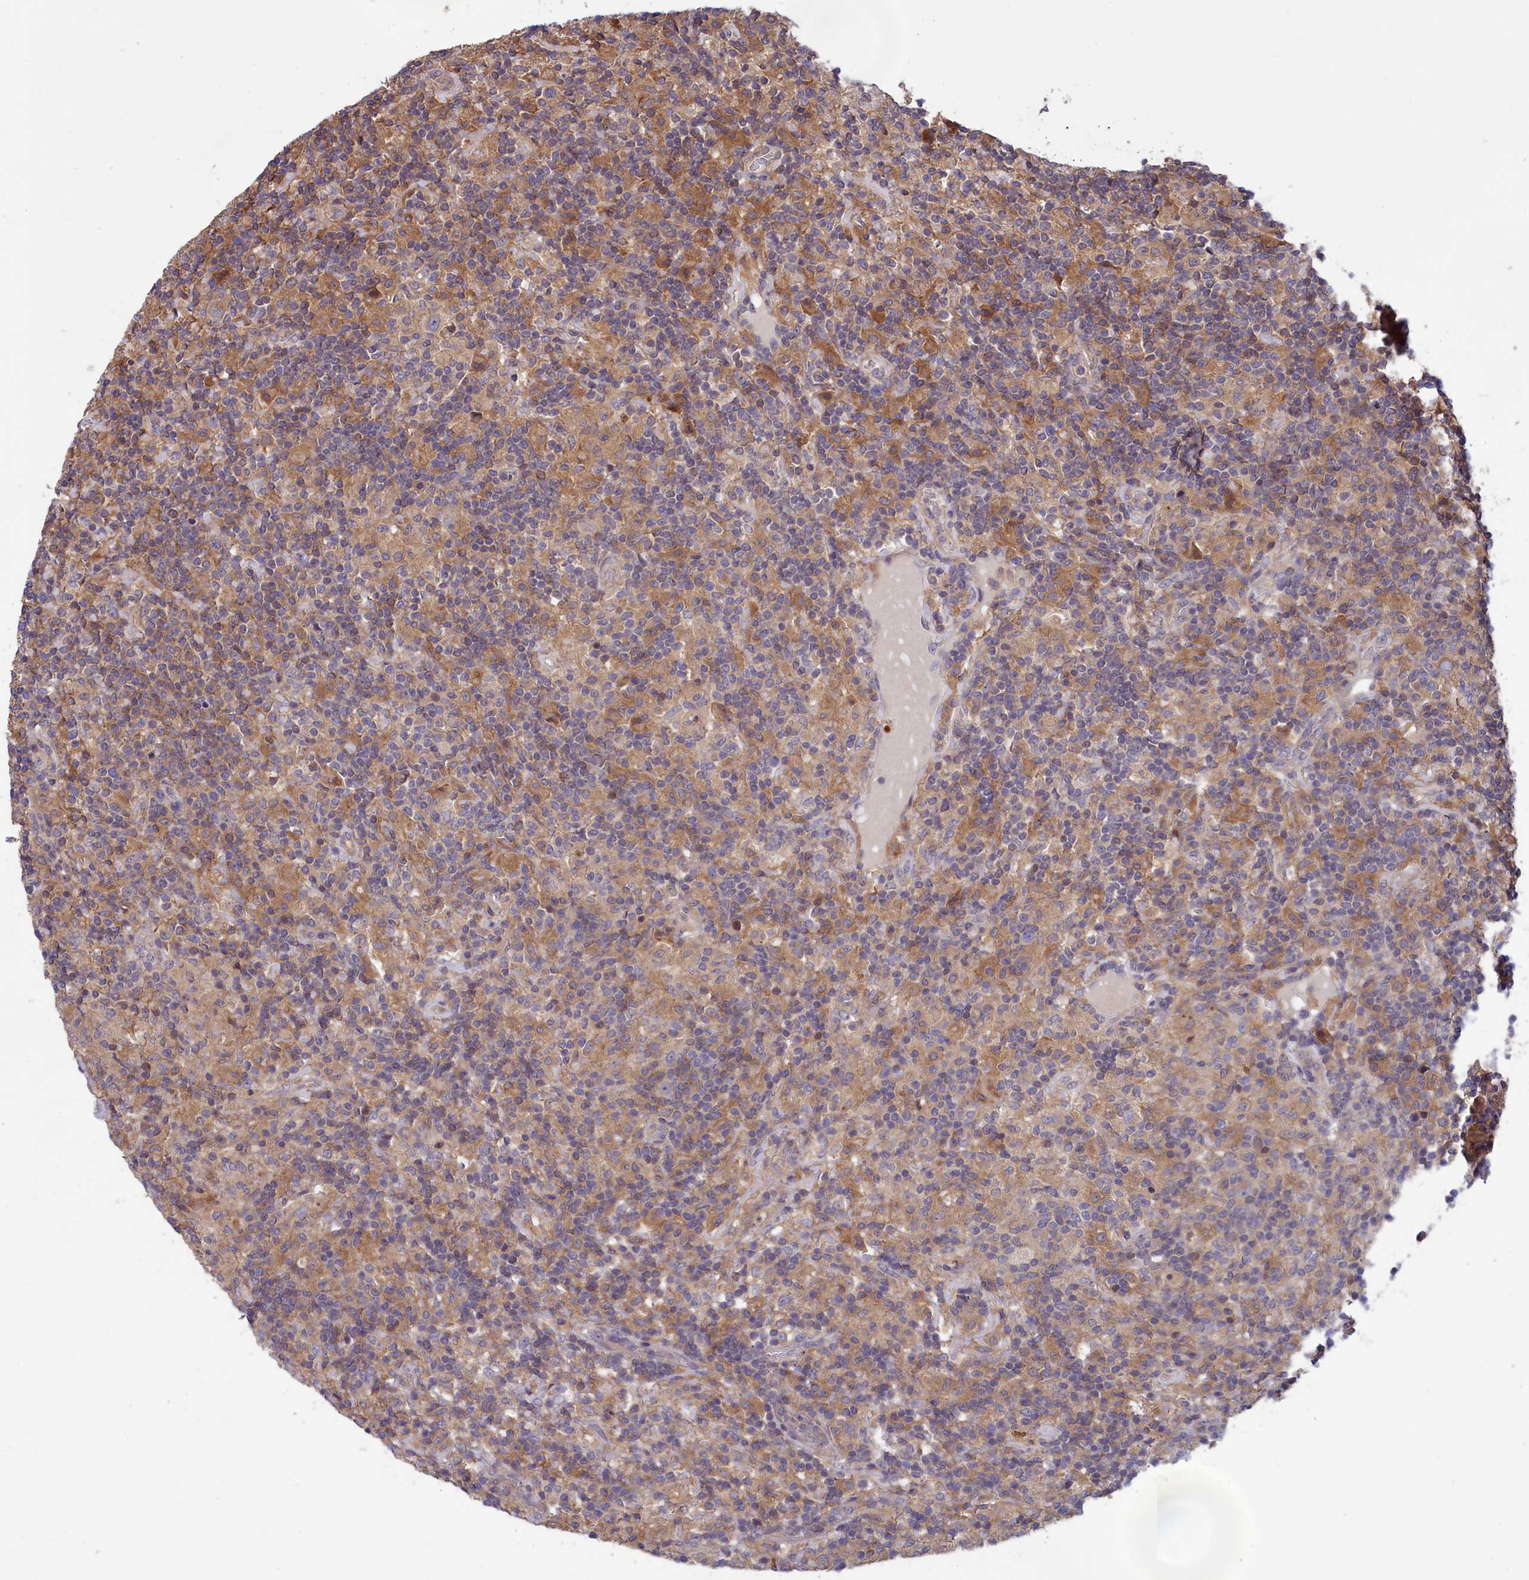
{"staining": {"intensity": "weak", "quantity": "25%-75%", "location": "cytoplasmic/membranous"}, "tissue": "lymphoma", "cell_type": "Tumor cells", "image_type": "cancer", "snomed": [{"axis": "morphology", "description": "Hodgkin's disease, NOS"}, {"axis": "topography", "description": "Lymph node"}], "caption": "High-power microscopy captured an immunohistochemistry (IHC) micrograph of Hodgkin's disease, revealing weak cytoplasmic/membranous expression in approximately 25%-75% of tumor cells.", "gene": "AMDHD2", "patient": {"sex": "male", "age": 70}}